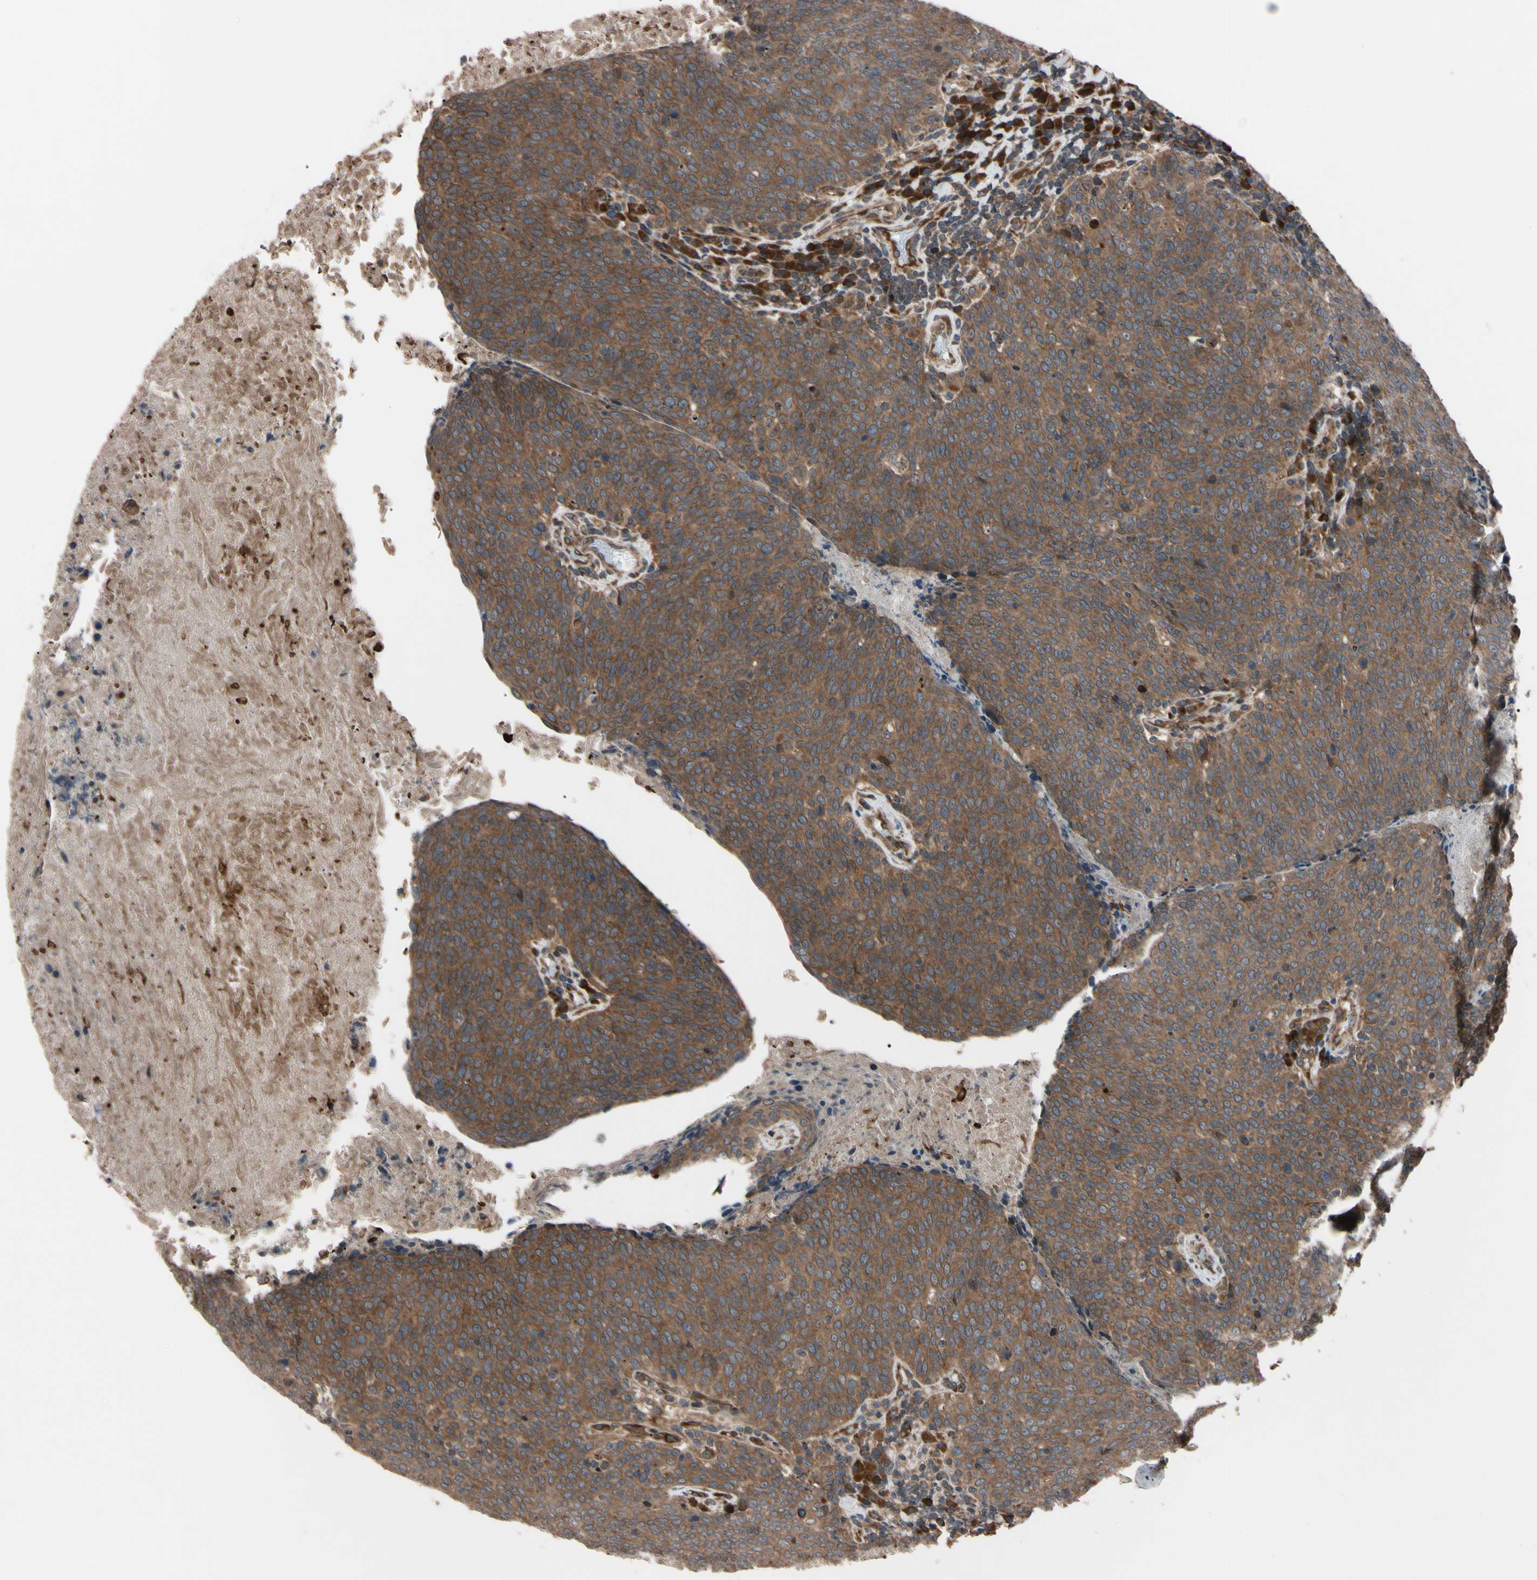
{"staining": {"intensity": "strong", "quantity": ">75%", "location": "cytoplasmic/membranous"}, "tissue": "head and neck cancer", "cell_type": "Tumor cells", "image_type": "cancer", "snomed": [{"axis": "morphology", "description": "Squamous cell carcinoma, NOS"}, {"axis": "morphology", "description": "Squamous cell carcinoma, metastatic, NOS"}, {"axis": "topography", "description": "Lymph node"}, {"axis": "topography", "description": "Head-Neck"}], "caption": "Head and neck cancer stained with DAB (3,3'-diaminobenzidine) IHC reveals high levels of strong cytoplasmic/membranous staining in approximately >75% of tumor cells. The protein is shown in brown color, while the nuclei are stained blue.", "gene": "GUCY1B1", "patient": {"sex": "male", "age": 62}}